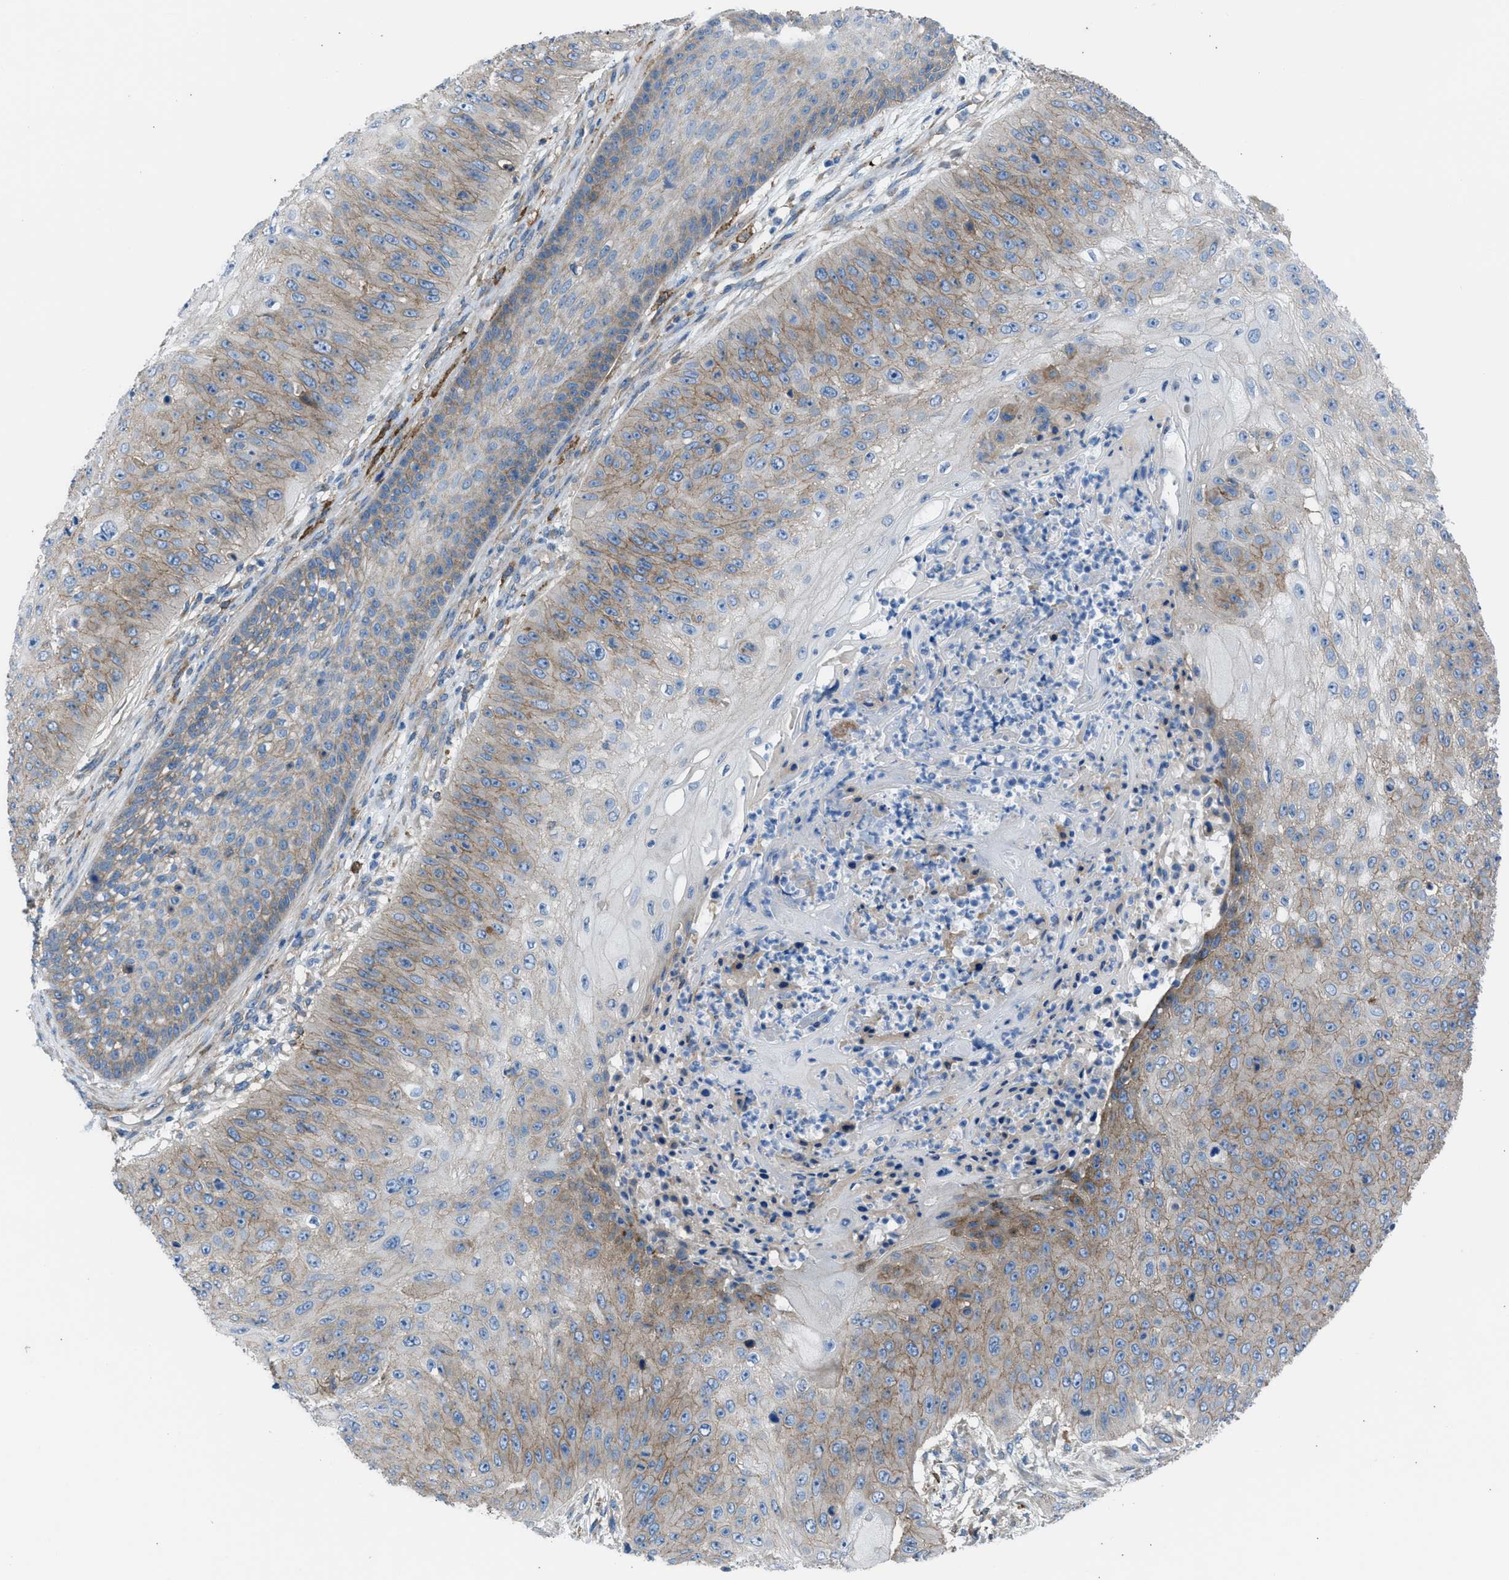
{"staining": {"intensity": "moderate", "quantity": ">75%", "location": "cytoplasmic/membranous"}, "tissue": "skin cancer", "cell_type": "Tumor cells", "image_type": "cancer", "snomed": [{"axis": "morphology", "description": "Squamous cell carcinoma, NOS"}, {"axis": "topography", "description": "Skin"}], "caption": "IHC (DAB) staining of human skin squamous cell carcinoma exhibits moderate cytoplasmic/membranous protein staining in approximately >75% of tumor cells.", "gene": "EGFR", "patient": {"sex": "female", "age": 80}}